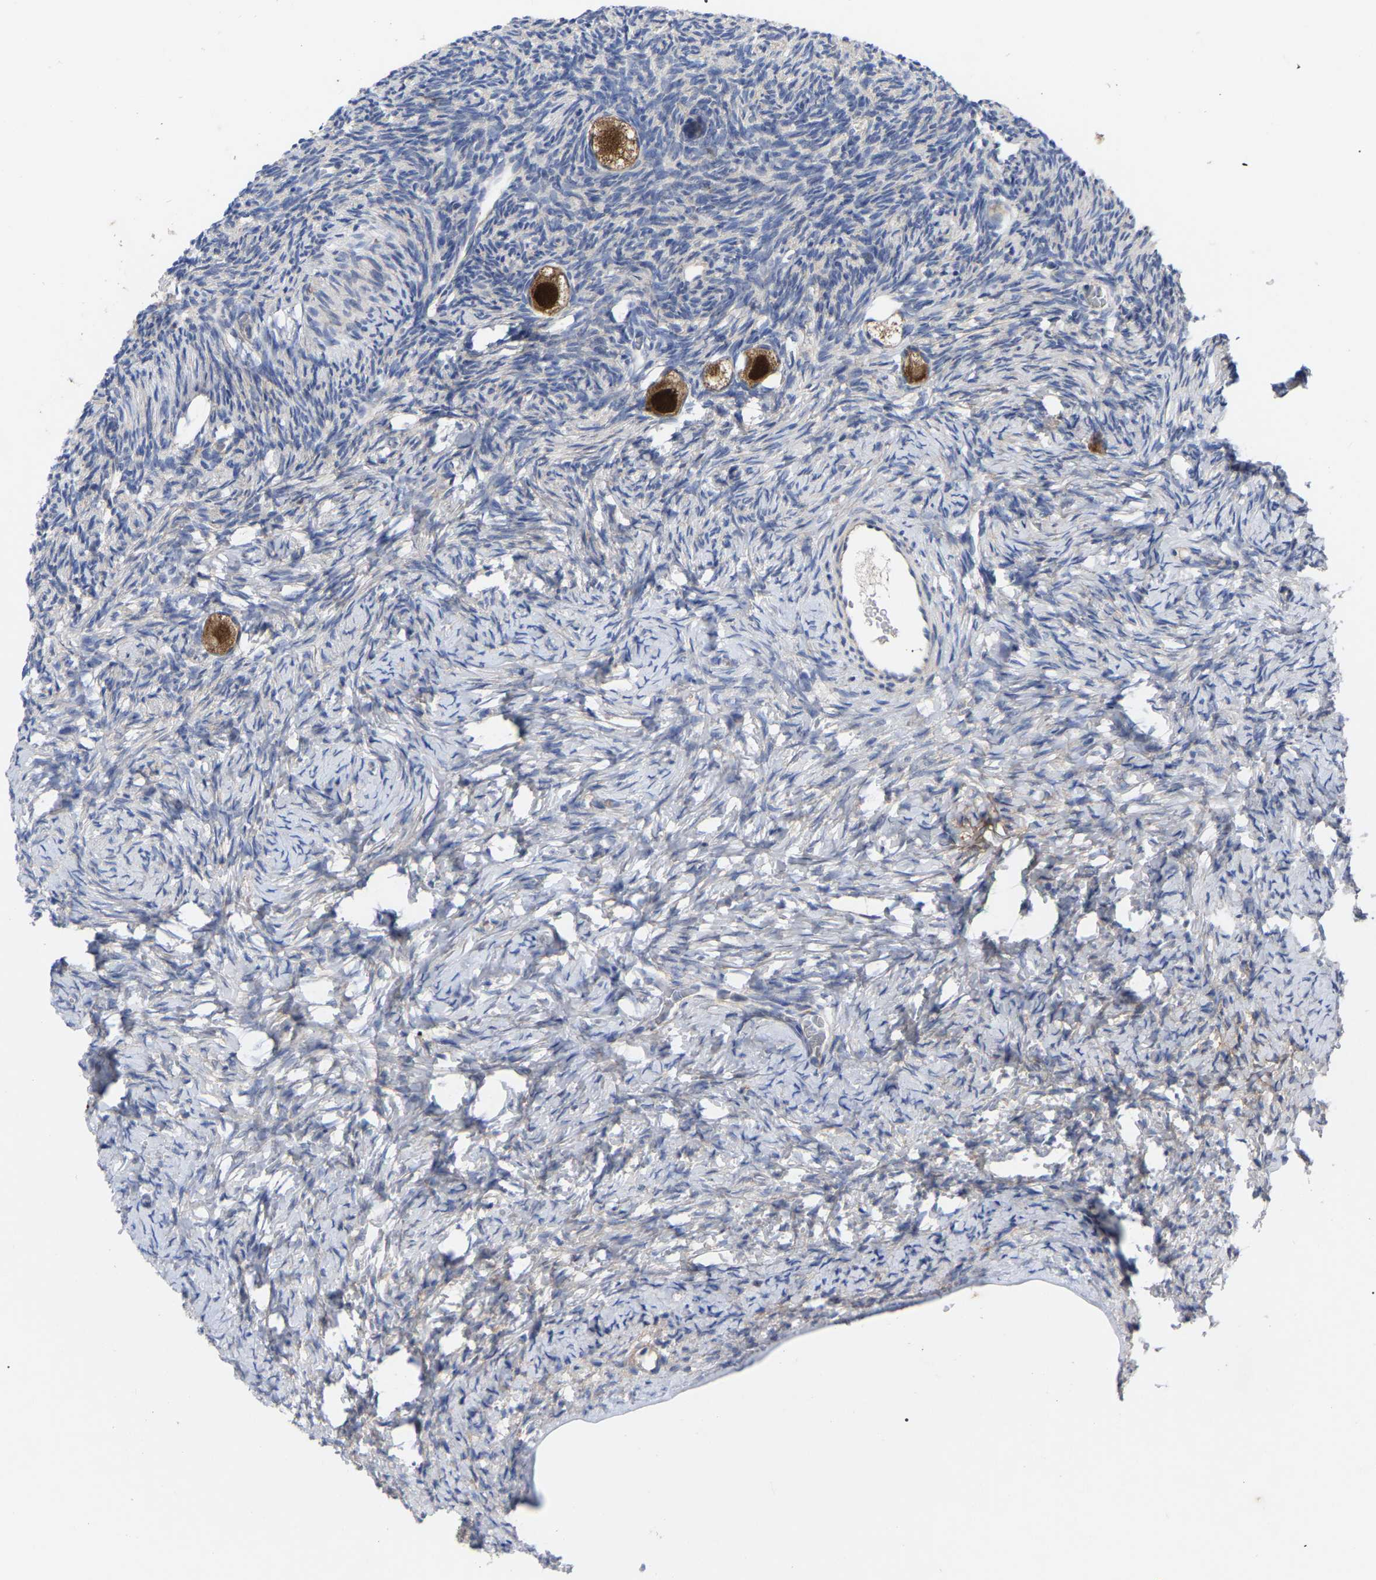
{"staining": {"intensity": "strong", "quantity": ">75%", "location": "nuclear"}, "tissue": "ovary", "cell_type": "Follicle cells", "image_type": "normal", "snomed": [{"axis": "morphology", "description": "Normal tissue, NOS"}, {"axis": "topography", "description": "Ovary"}], "caption": "Unremarkable ovary shows strong nuclear expression in about >75% of follicle cells (DAB IHC, brown staining for protein, blue staining for nuclei)..", "gene": "TCP1", "patient": {"sex": "female", "age": 27}}